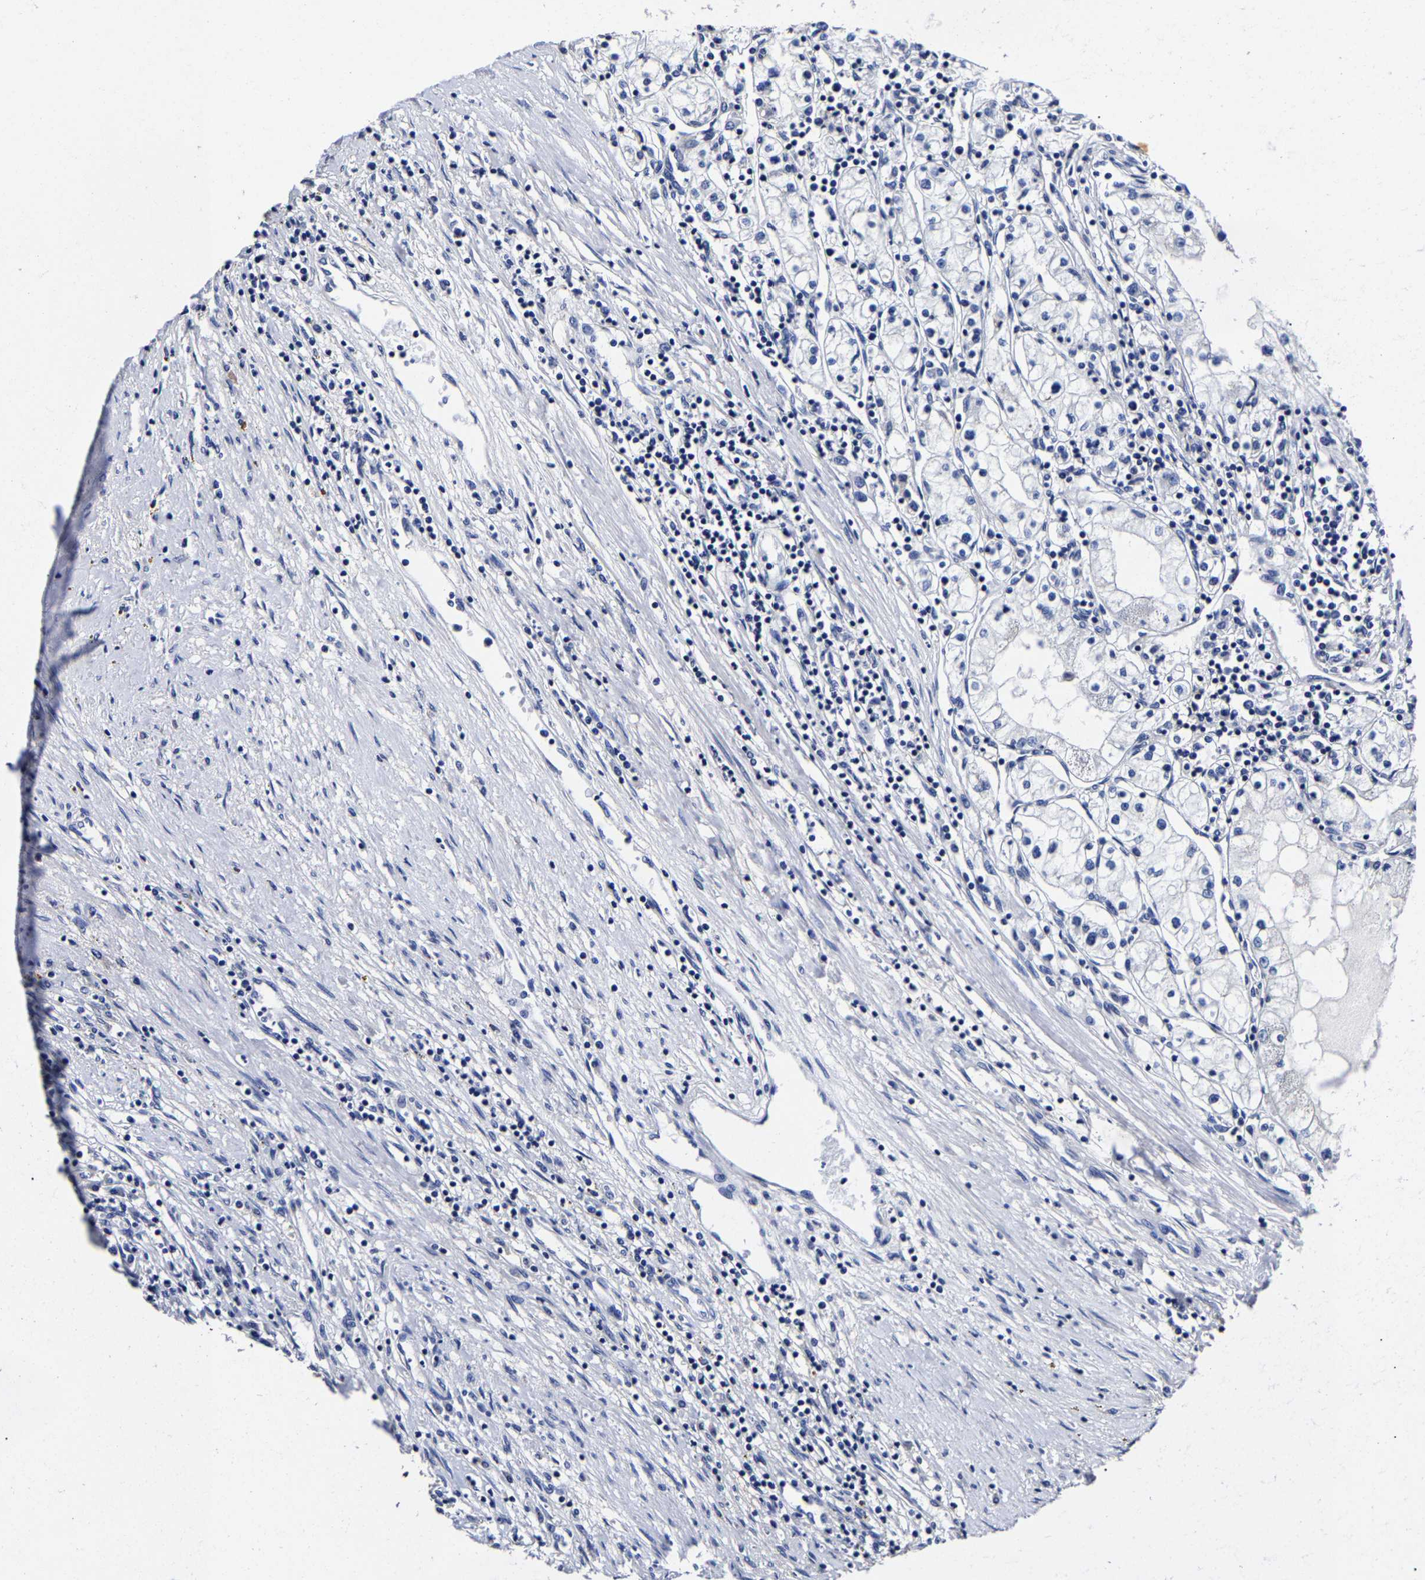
{"staining": {"intensity": "negative", "quantity": "none", "location": "none"}, "tissue": "renal cancer", "cell_type": "Tumor cells", "image_type": "cancer", "snomed": [{"axis": "morphology", "description": "Adenocarcinoma, NOS"}, {"axis": "topography", "description": "Kidney"}], "caption": "The photomicrograph displays no significant expression in tumor cells of renal adenocarcinoma. (Immunohistochemistry (ihc), brightfield microscopy, high magnification).", "gene": "AKAP4", "patient": {"sex": "male", "age": 68}}